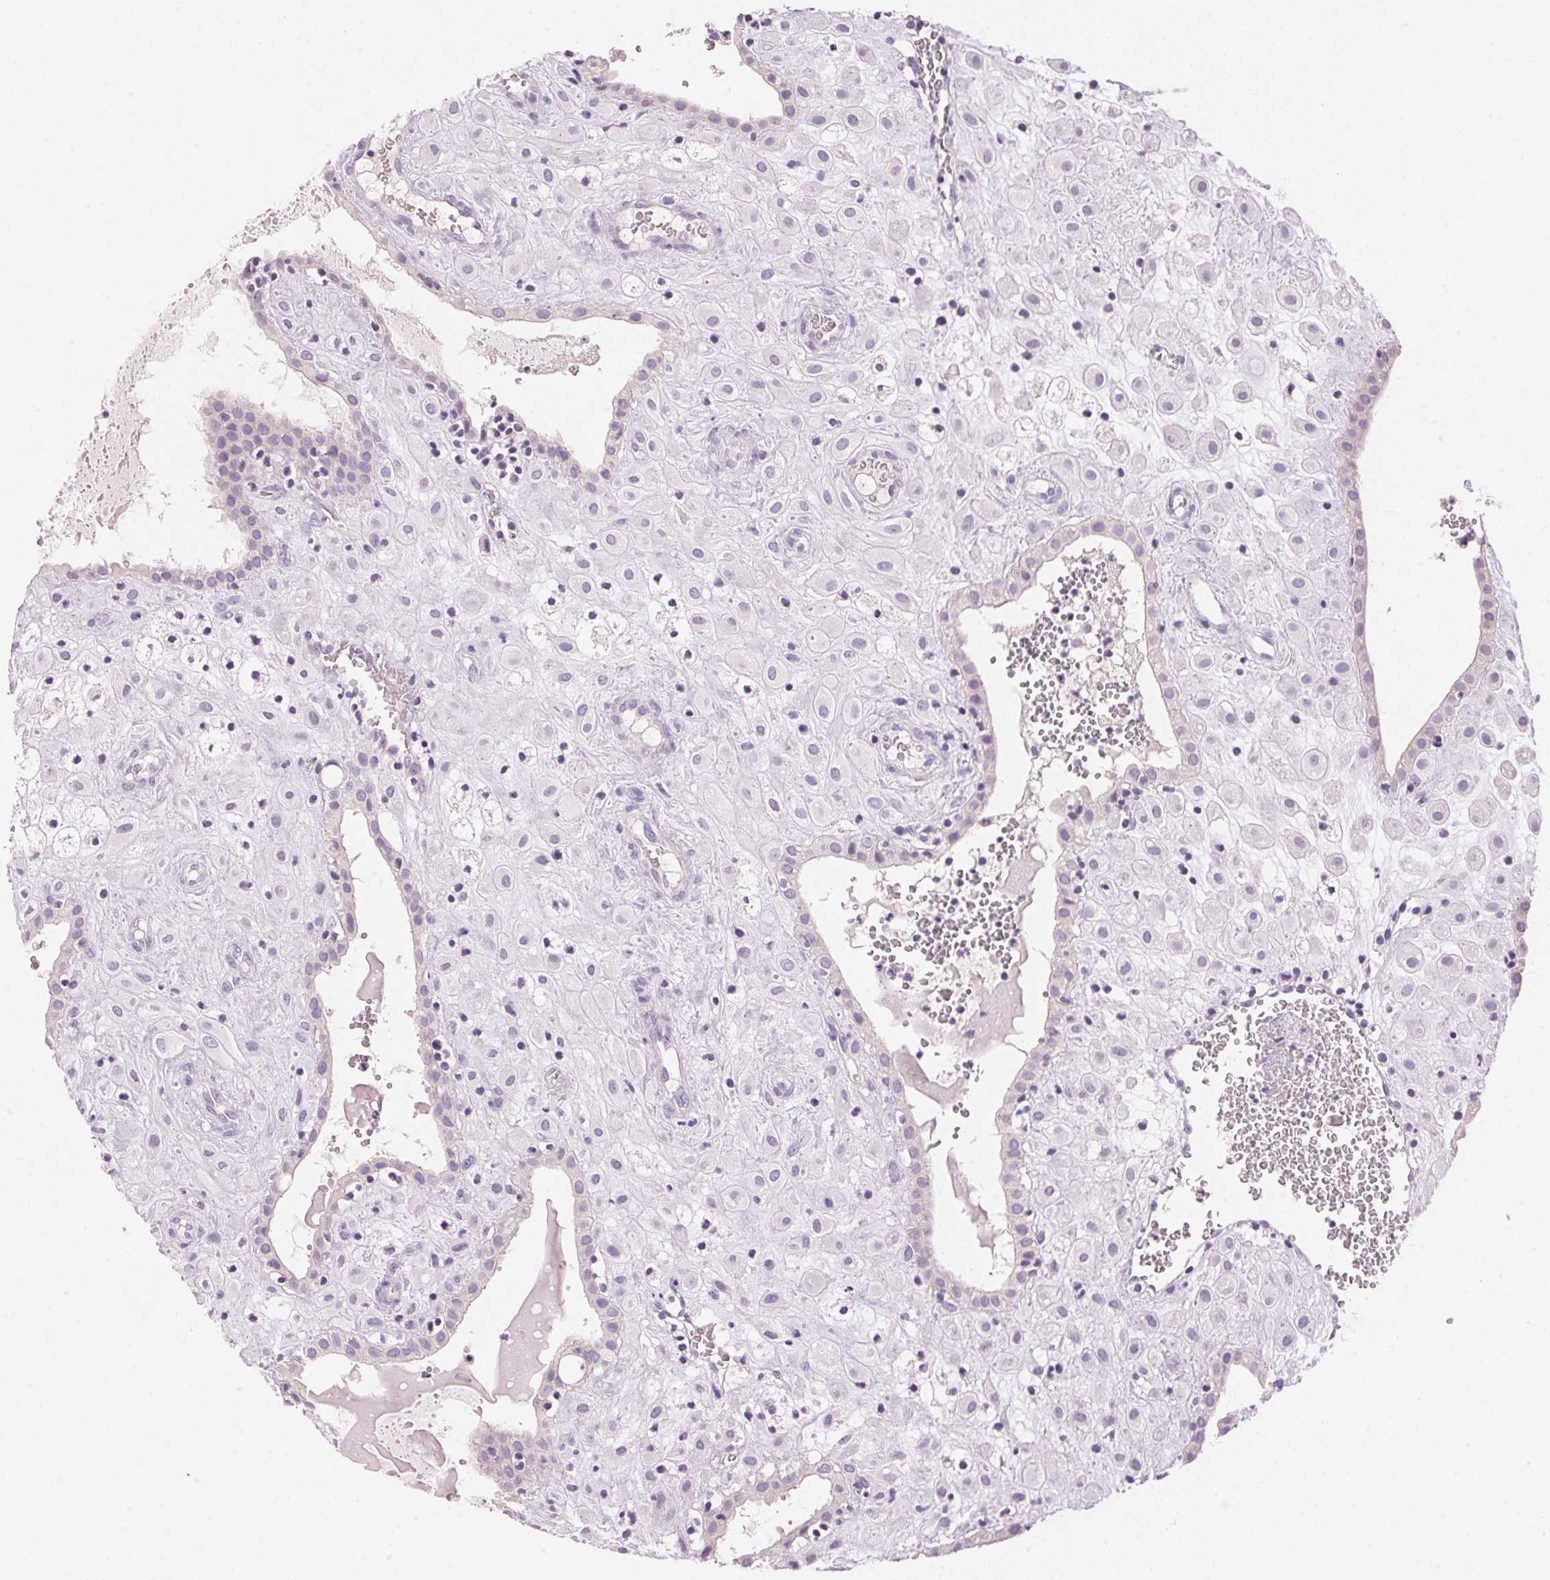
{"staining": {"intensity": "negative", "quantity": "none", "location": "none"}, "tissue": "placenta", "cell_type": "Decidual cells", "image_type": "normal", "snomed": [{"axis": "morphology", "description": "Normal tissue, NOS"}, {"axis": "topography", "description": "Placenta"}], "caption": "IHC histopathology image of benign human placenta stained for a protein (brown), which displays no staining in decidual cells. (DAB (3,3'-diaminobenzidine) IHC visualized using brightfield microscopy, high magnification).", "gene": "HSD17B2", "patient": {"sex": "female", "age": 24}}